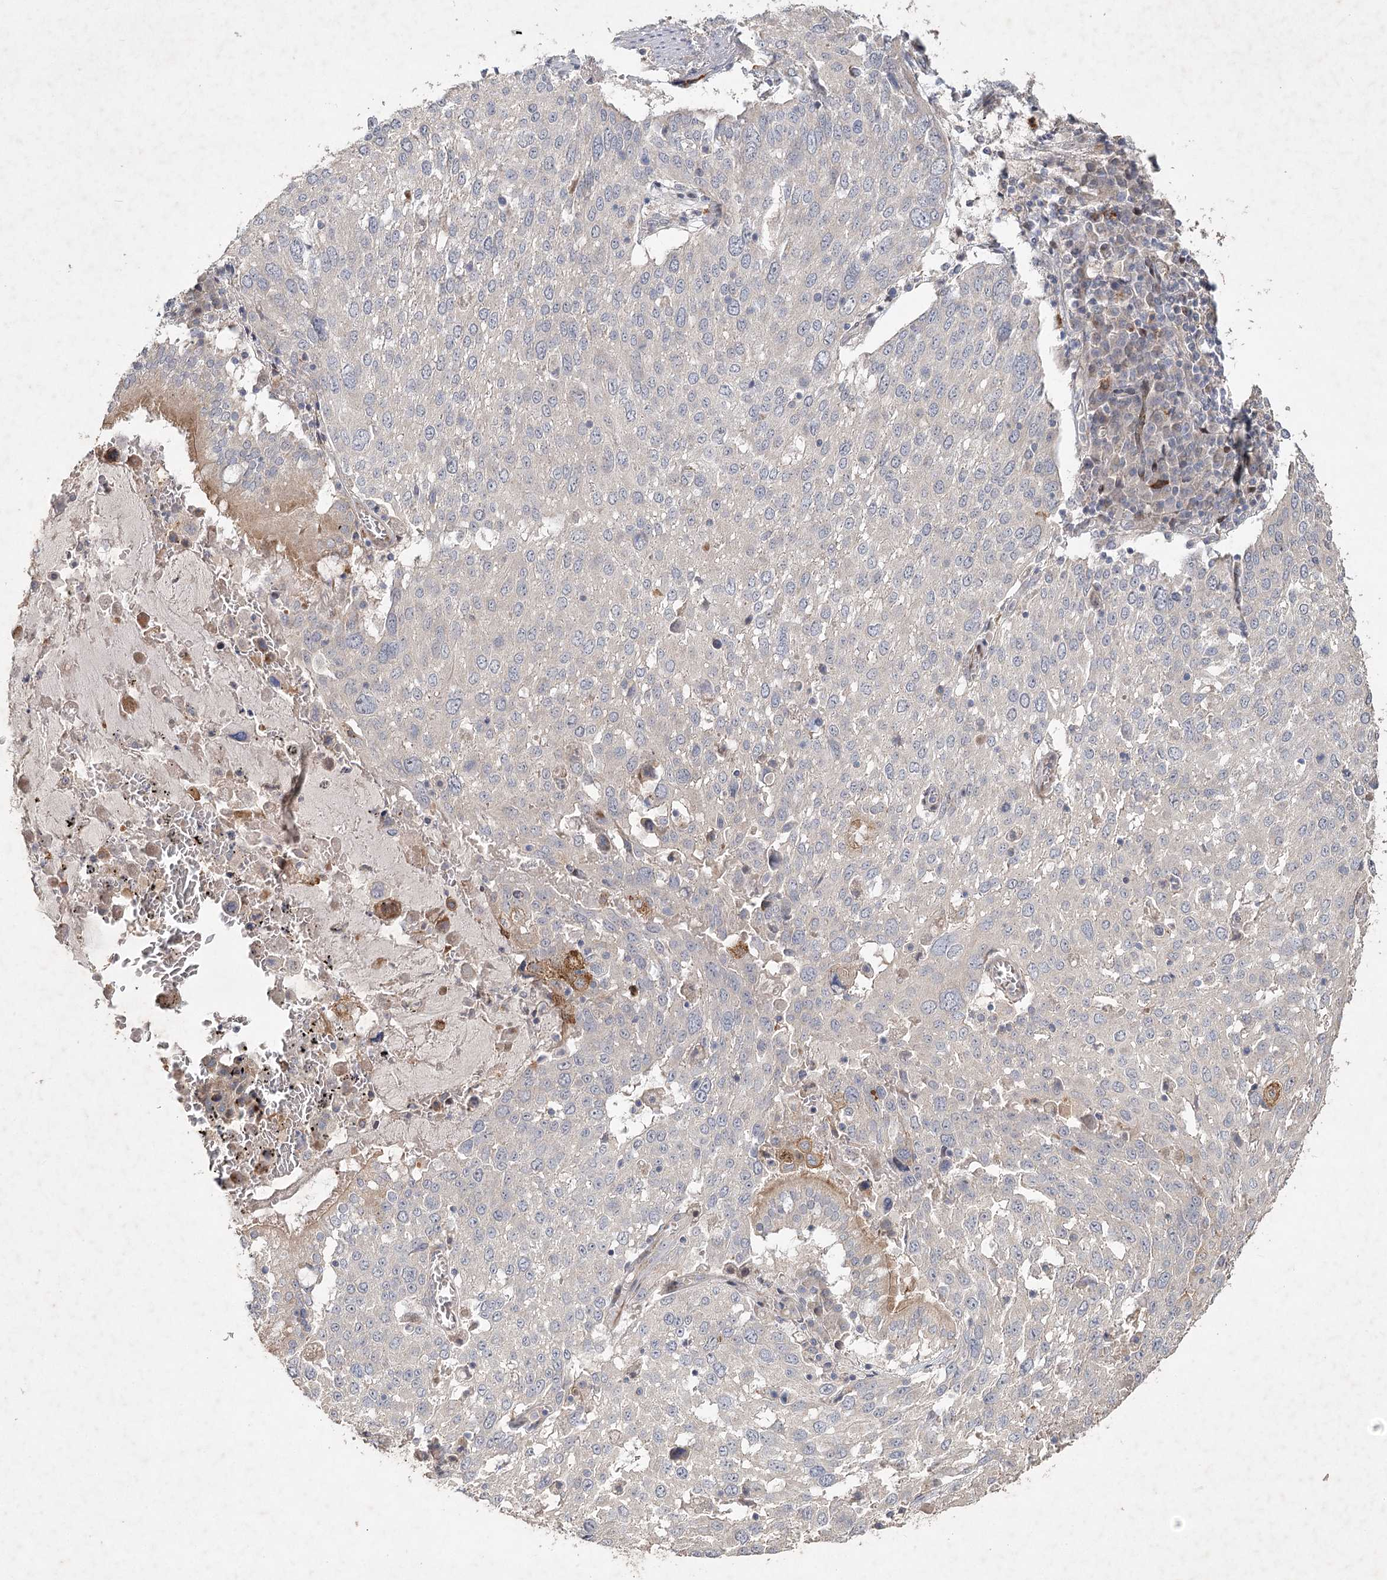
{"staining": {"intensity": "moderate", "quantity": "<25%", "location": "cytoplasmic/membranous"}, "tissue": "lung cancer", "cell_type": "Tumor cells", "image_type": "cancer", "snomed": [{"axis": "morphology", "description": "Squamous cell carcinoma, NOS"}, {"axis": "topography", "description": "Lung"}], "caption": "Human lung cancer stained with a brown dye demonstrates moderate cytoplasmic/membranous positive expression in about <25% of tumor cells.", "gene": "IRAK1BP1", "patient": {"sex": "male", "age": 65}}